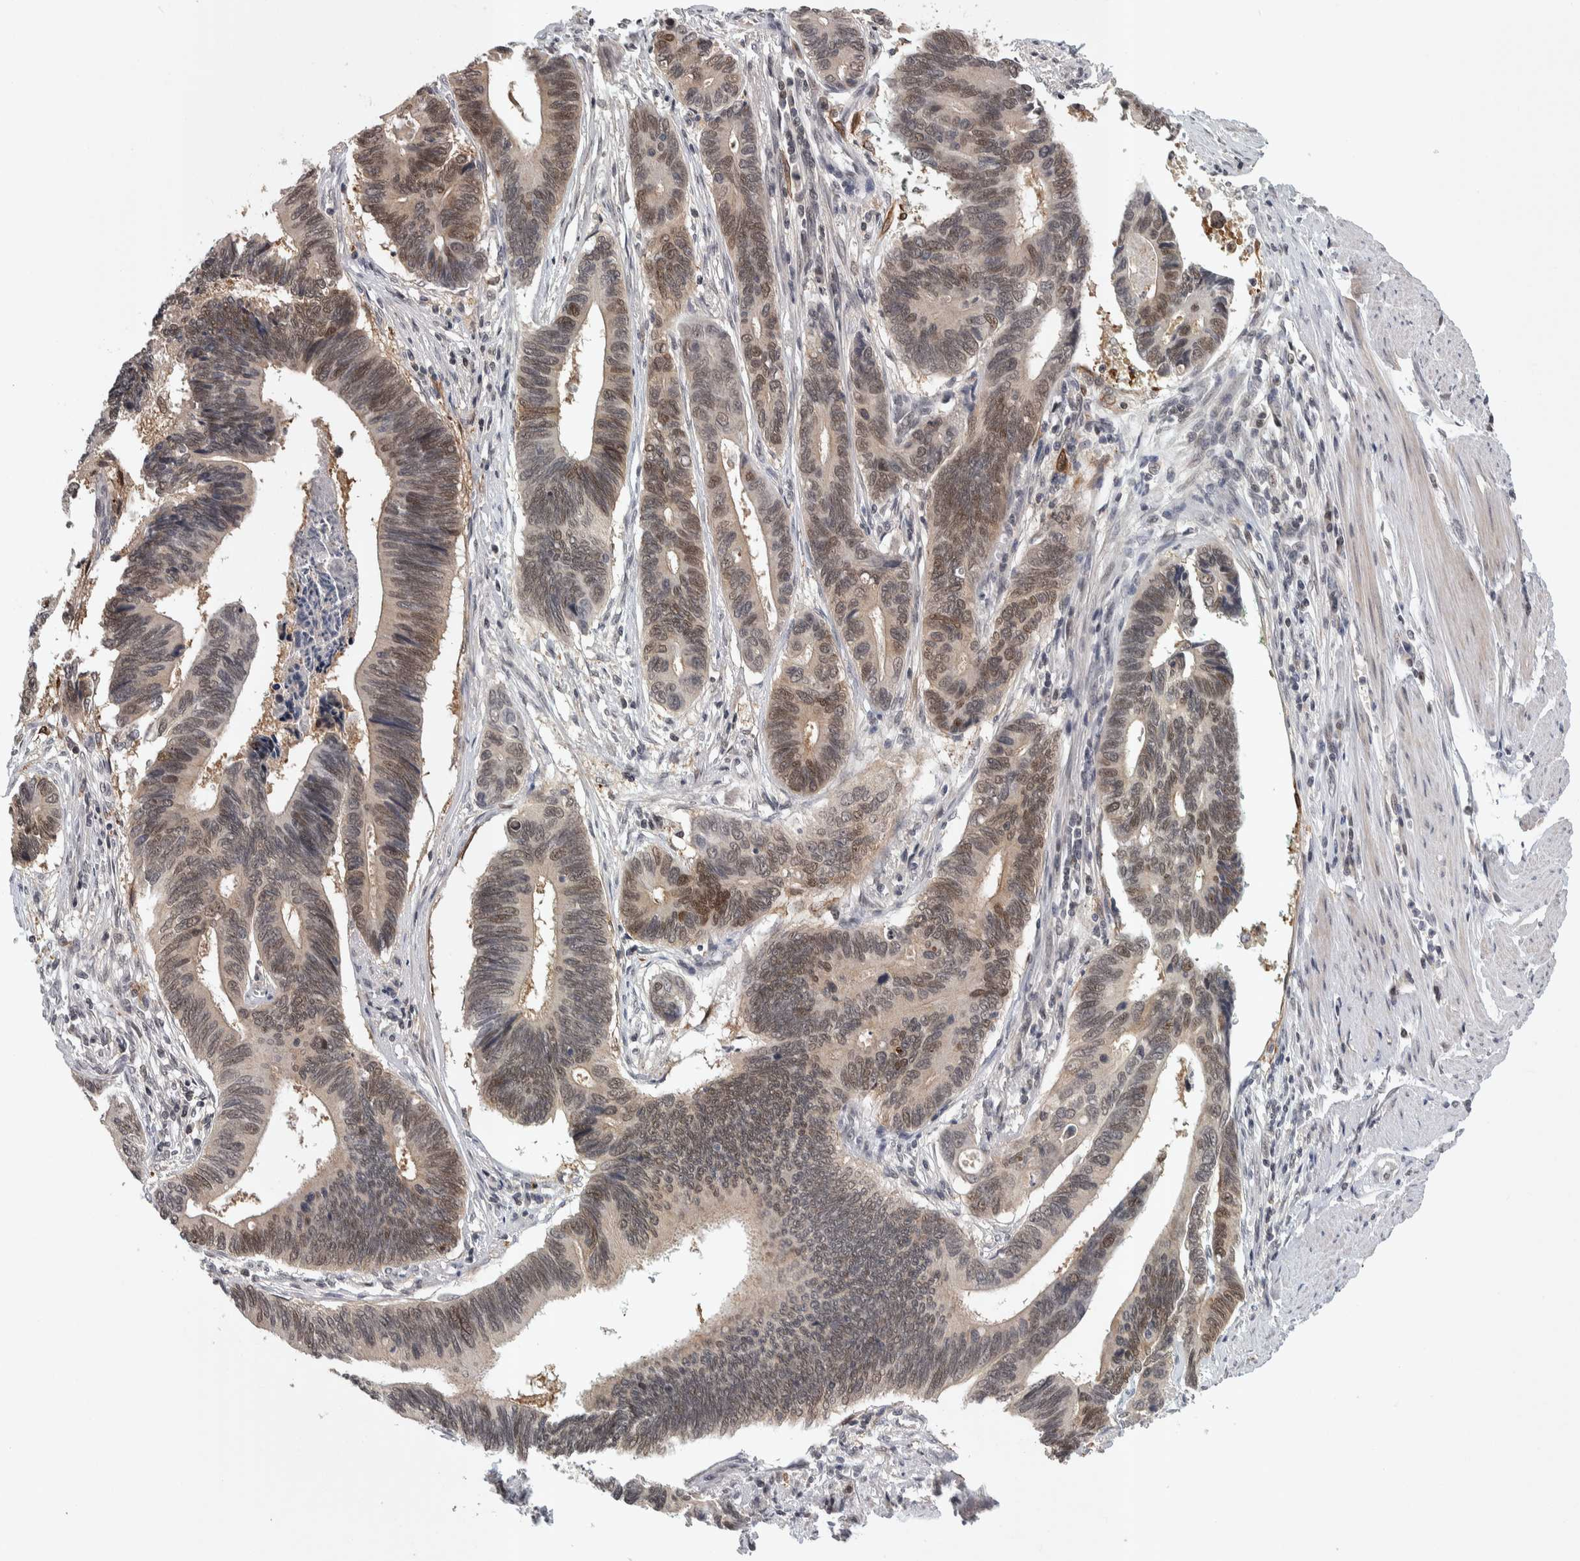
{"staining": {"intensity": "moderate", "quantity": "25%-75%", "location": "nuclear"}, "tissue": "pancreatic cancer", "cell_type": "Tumor cells", "image_type": "cancer", "snomed": [{"axis": "morphology", "description": "Adenocarcinoma, NOS"}, {"axis": "topography", "description": "Pancreas"}], "caption": "Immunohistochemical staining of pancreatic cancer (adenocarcinoma) demonstrates medium levels of moderate nuclear protein staining in approximately 25%-75% of tumor cells.", "gene": "ZSCAN21", "patient": {"sex": "female", "age": 70}}